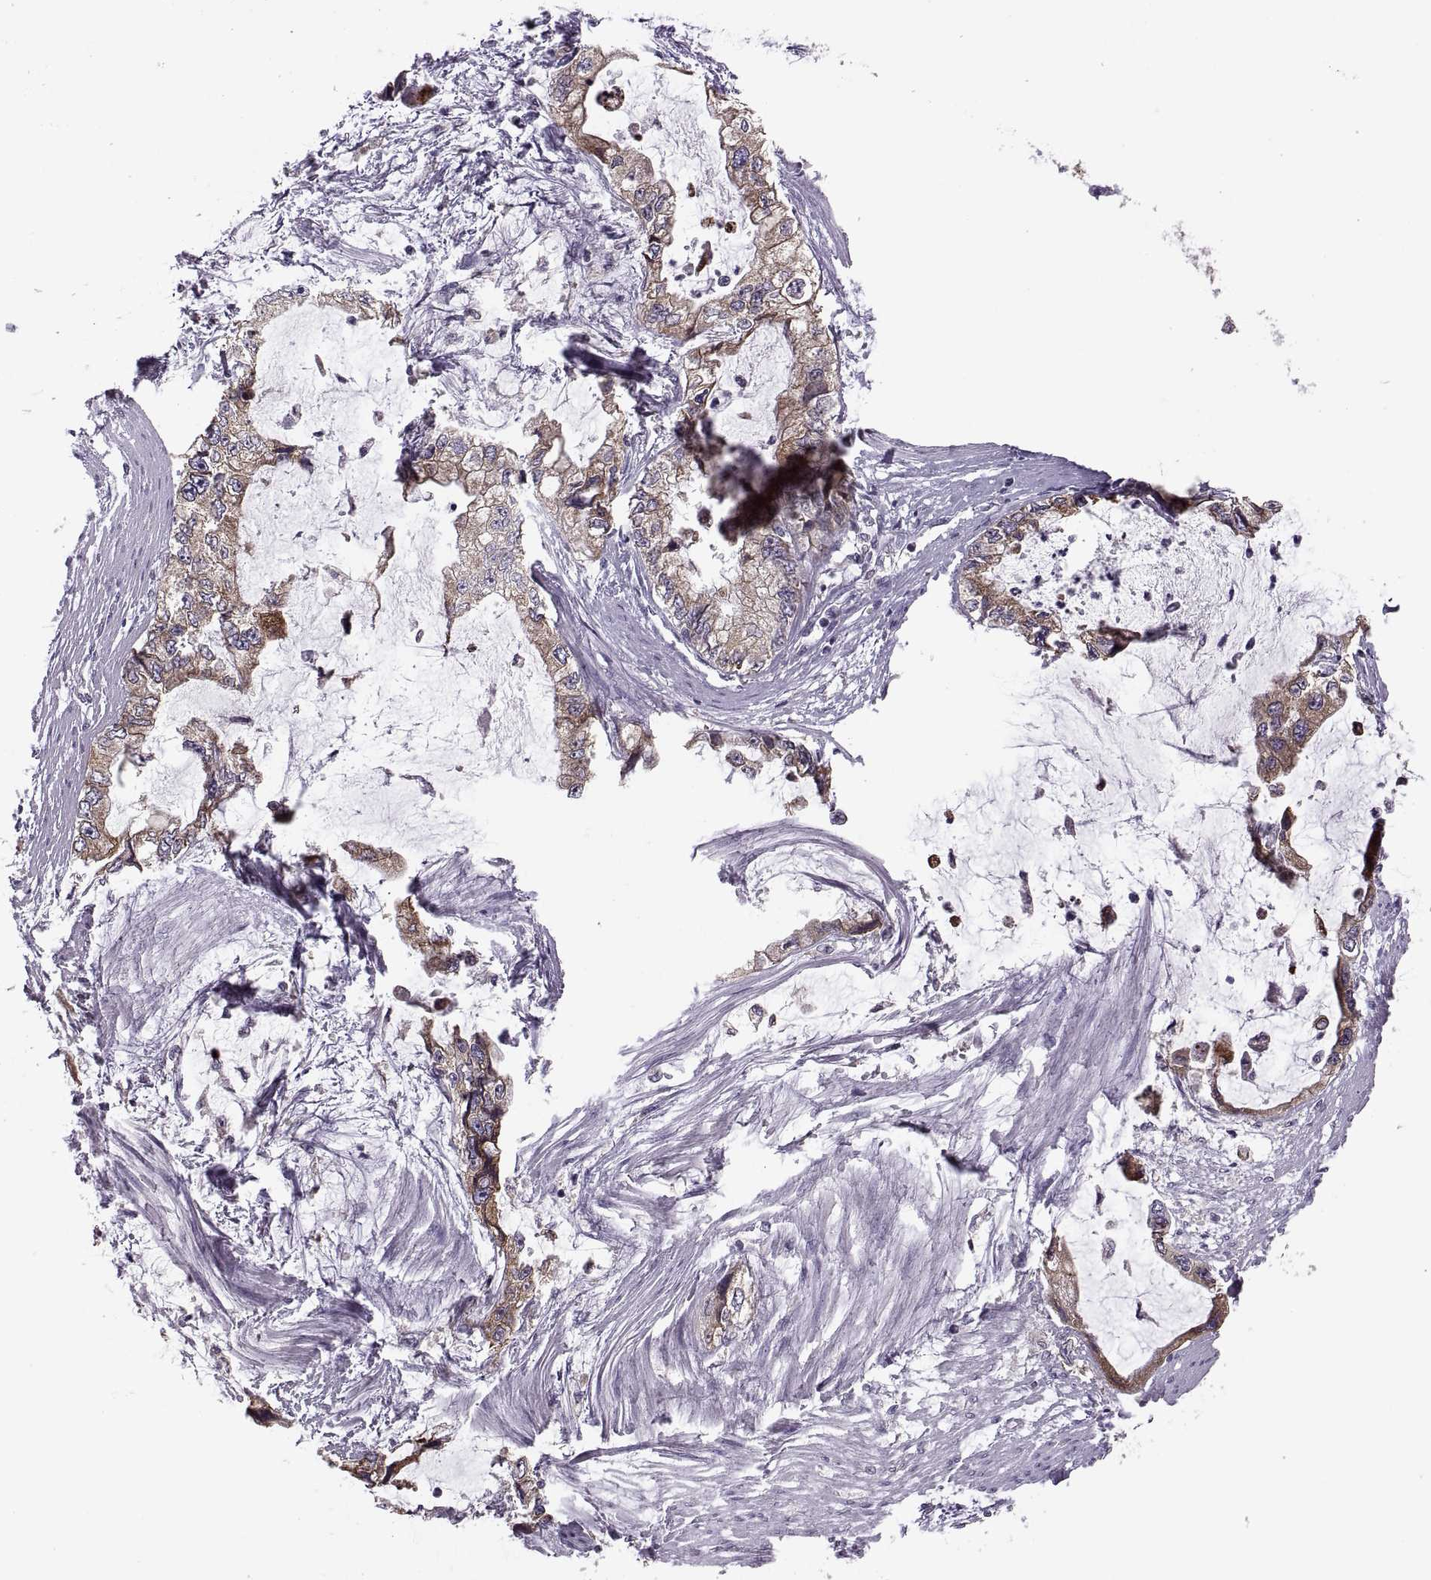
{"staining": {"intensity": "moderate", "quantity": ">75%", "location": "cytoplasmic/membranous"}, "tissue": "stomach cancer", "cell_type": "Tumor cells", "image_type": "cancer", "snomed": [{"axis": "morphology", "description": "Adenocarcinoma, NOS"}, {"axis": "topography", "description": "Pancreas"}, {"axis": "topography", "description": "Stomach, upper"}, {"axis": "topography", "description": "Stomach"}], "caption": "High-magnification brightfield microscopy of adenocarcinoma (stomach) stained with DAB (brown) and counterstained with hematoxylin (blue). tumor cells exhibit moderate cytoplasmic/membranous staining is seen in about>75% of cells.", "gene": "LETM2", "patient": {"sex": "male", "age": 77}}